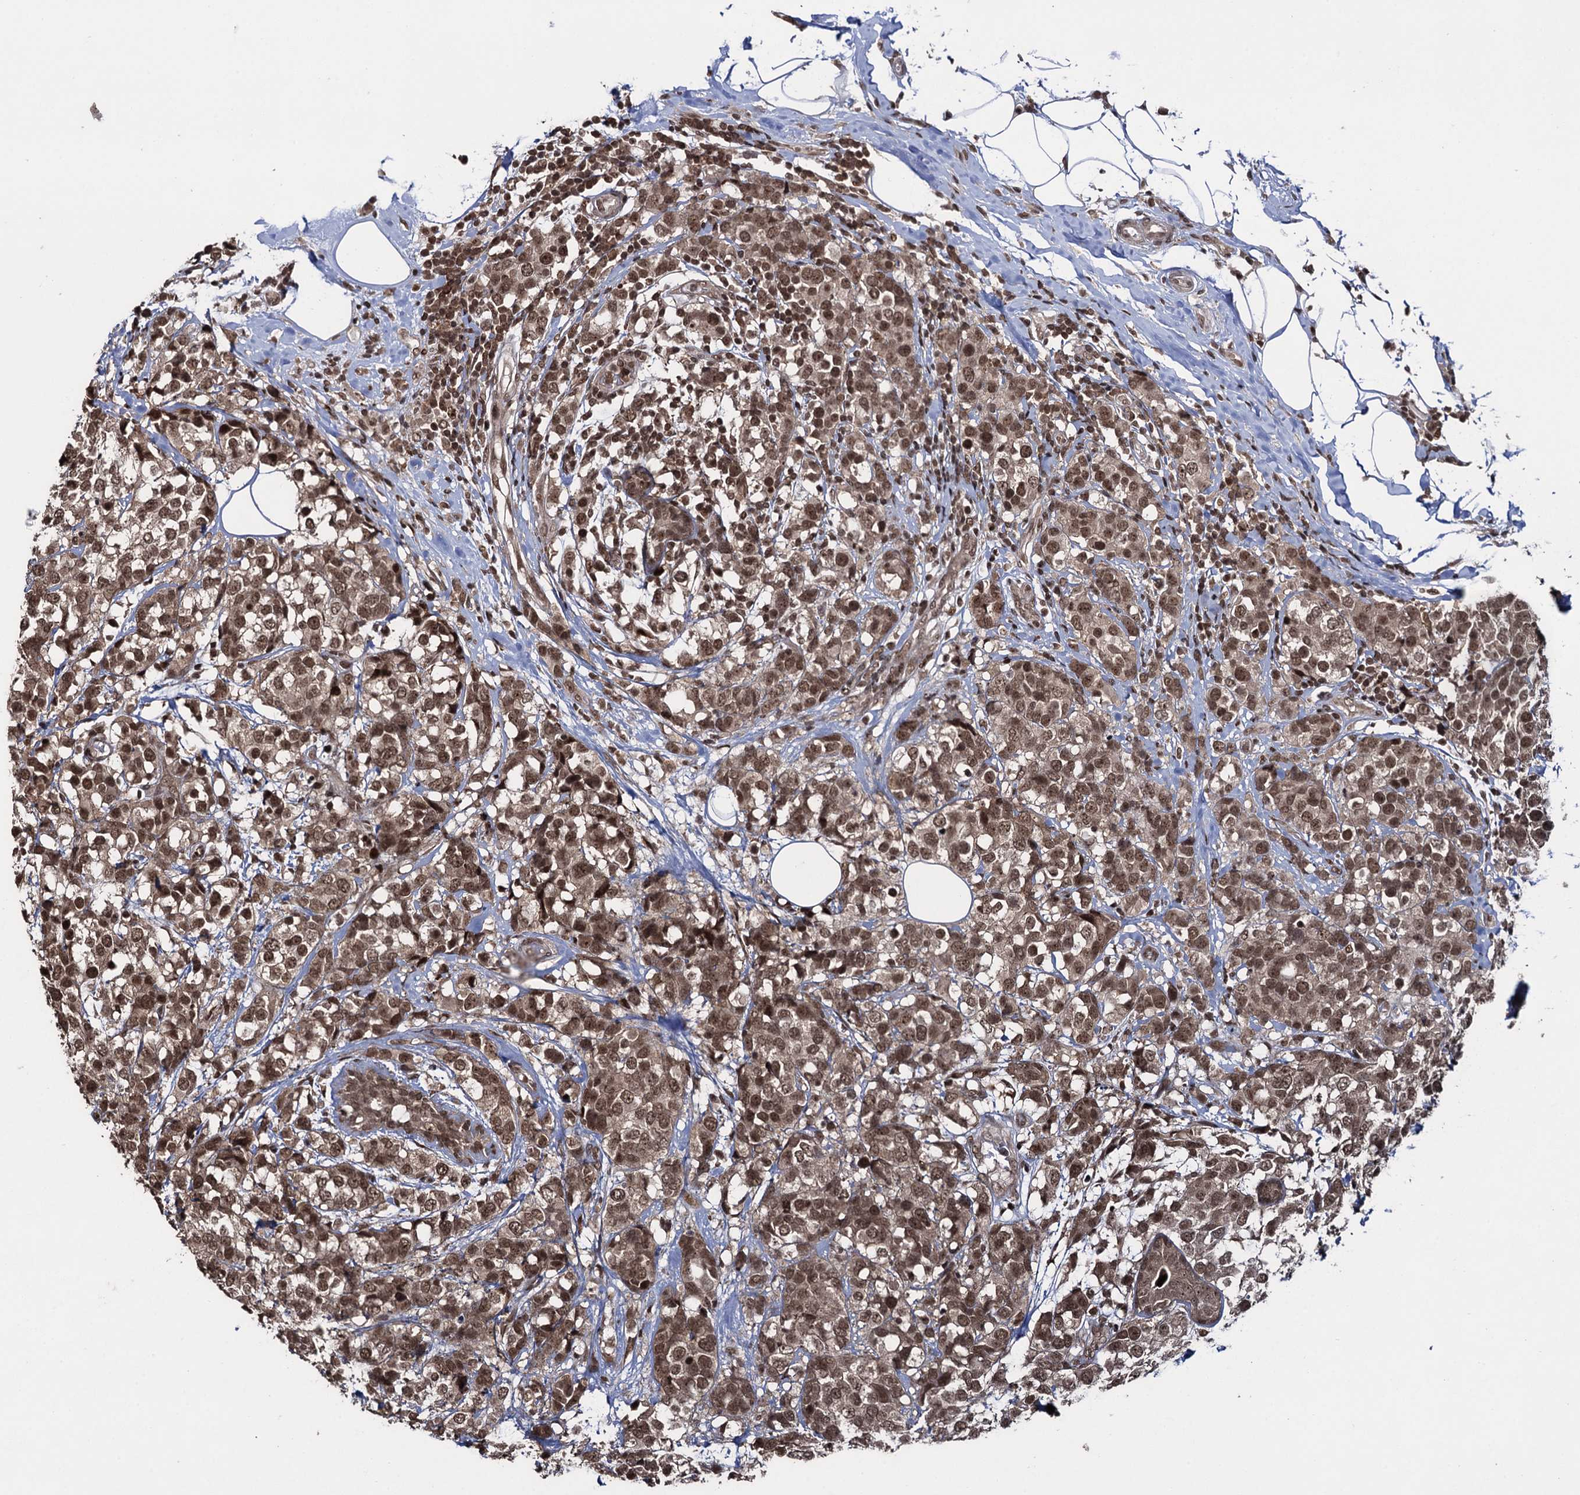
{"staining": {"intensity": "moderate", "quantity": ">75%", "location": "nuclear"}, "tissue": "breast cancer", "cell_type": "Tumor cells", "image_type": "cancer", "snomed": [{"axis": "morphology", "description": "Lobular carcinoma"}, {"axis": "topography", "description": "Breast"}], "caption": "Immunohistochemistry (IHC) (DAB (3,3'-diaminobenzidine)) staining of human breast lobular carcinoma shows moderate nuclear protein positivity in approximately >75% of tumor cells. Ihc stains the protein in brown and the nuclei are stained blue.", "gene": "ZNF169", "patient": {"sex": "female", "age": 59}}